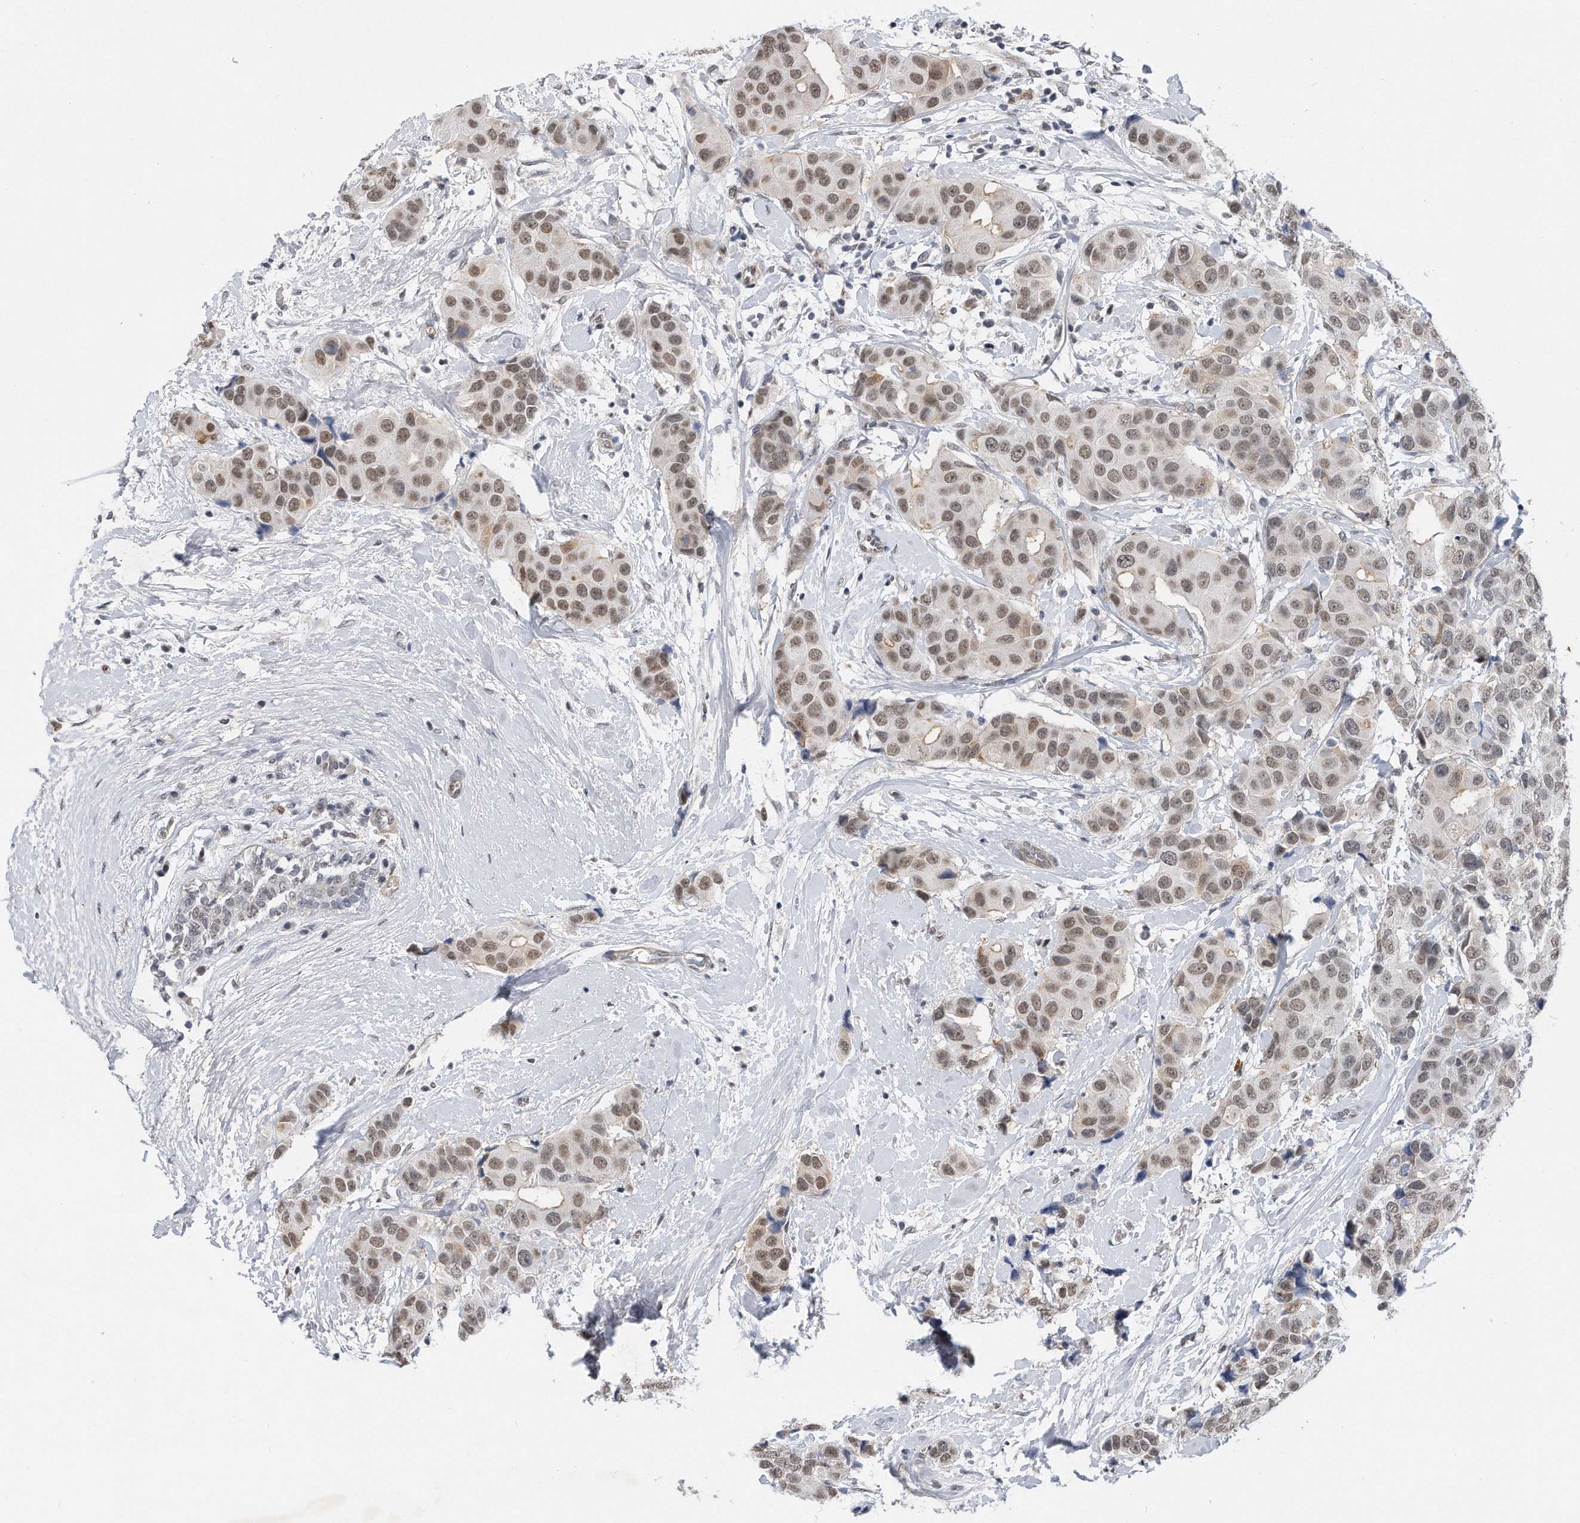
{"staining": {"intensity": "weak", "quantity": ">75%", "location": "nuclear"}, "tissue": "breast cancer", "cell_type": "Tumor cells", "image_type": "cancer", "snomed": [{"axis": "morphology", "description": "Normal tissue, NOS"}, {"axis": "morphology", "description": "Duct carcinoma"}, {"axis": "topography", "description": "Breast"}], "caption": "A brown stain highlights weak nuclear positivity of a protein in infiltrating ductal carcinoma (breast) tumor cells. The protein of interest is shown in brown color, while the nuclei are stained blue.", "gene": "TP53INP1", "patient": {"sex": "female", "age": 39}}